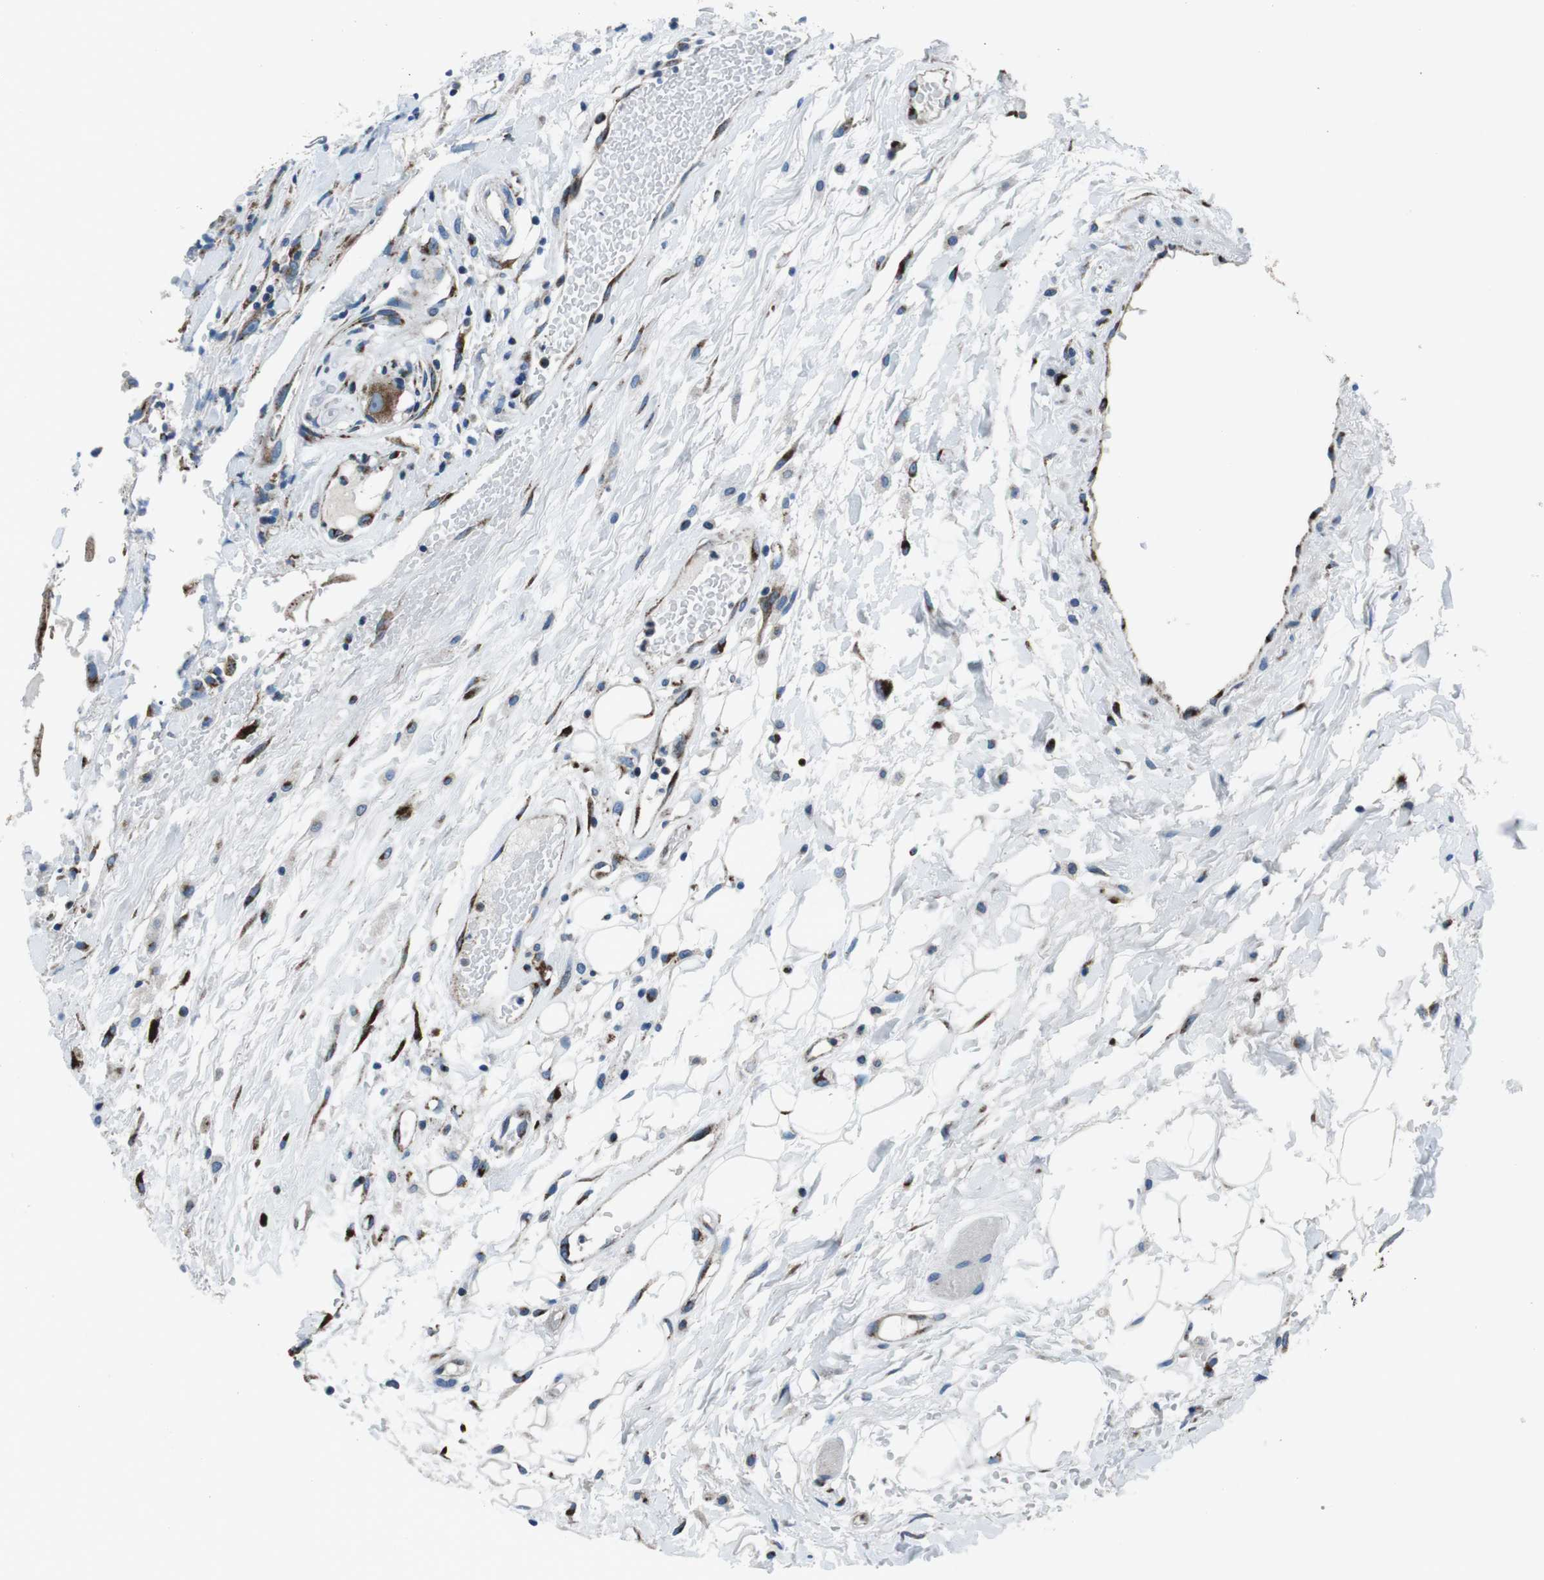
{"staining": {"intensity": "moderate", "quantity": ">75%", "location": "cytoplasmic/membranous"}, "tissue": "head and neck cancer", "cell_type": "Tumor cells", "image_type": "cancer", "snomed": [{"axis": "morphology", "description": "Normal tissue, NOS"}, {"axis": "morphology", "description": "Squamous cell carcinoma, NOS"}, {"axis": "topography", "description": "Cartilage tissue"}, {"axis": "topography", "description": "Head-Neck"}], "caption": "There is medium levels of moderate cytoplasmic/membranous positivity in tumor cells of head and neck squamous cell carcinoma, as demonstrated by immunohistochemical staining (brown color).", "gene": "NUCB2", "patient": {"sex": "male", "age": 62}}